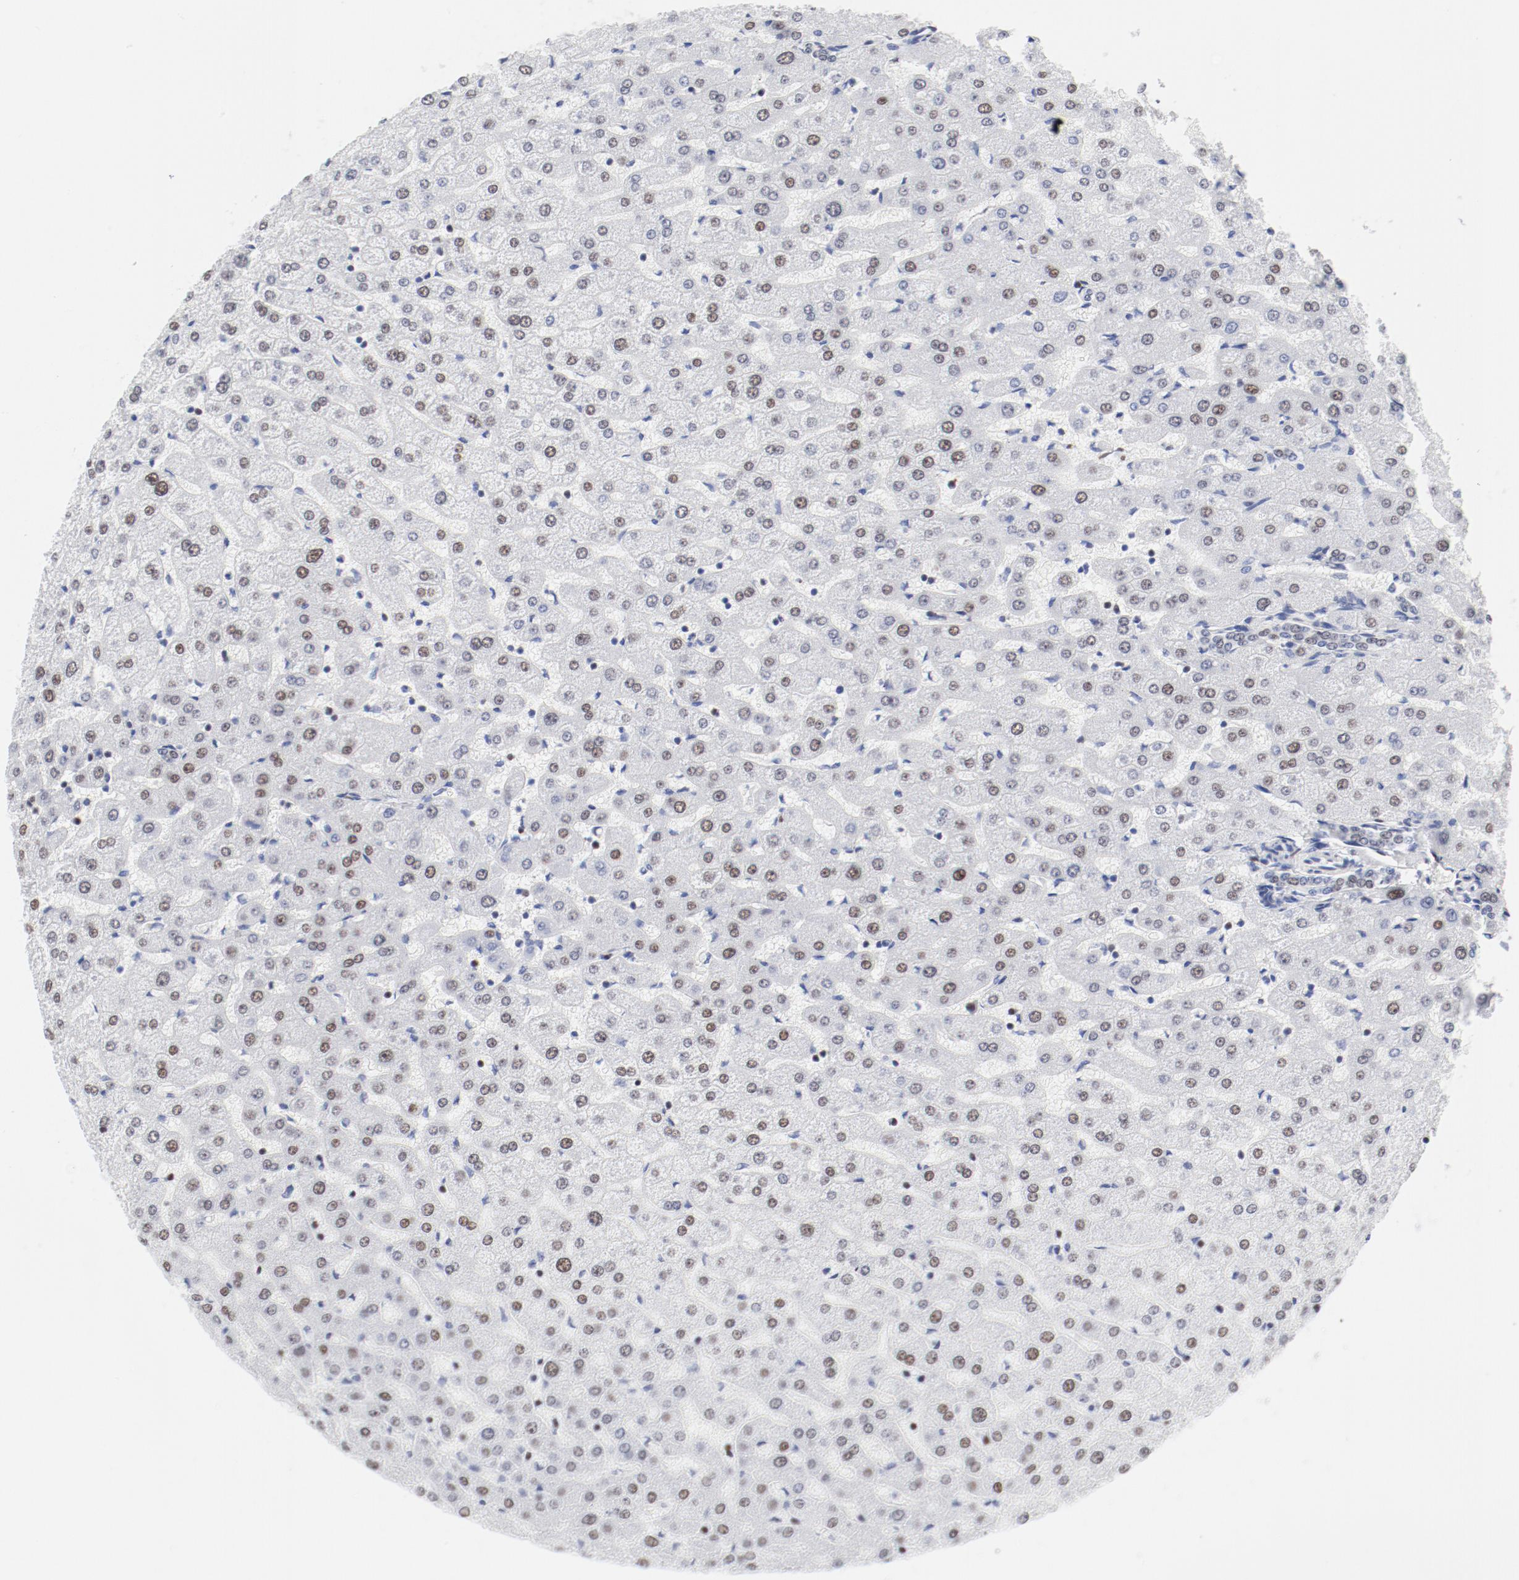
{"staining": {"intensity": "moderate", "quantity": ">75%", "location": "nuclear"}, "tissue": "liver", "cell_type": "Cholangiocytes", "image_type": "normal", "snomed": [{"axis": "morphology", "description": "Normal tissue, NOS"}, {"axis": "morphology", "description": "Fibrosis, NOS"}, {"axis": "topography", "description": "Liver"}], "caption": "Protein expression analysis of benign liver demonstrates moderate nuclear expression in approximately >75% of cholangiocytes. The protein is stained brown, and the nuclei are stained in blue (DAB IHC with brightfield microscopy, high magnification).", "gene": "ATF2", "patient": {"sex": "female", "age": 29}}